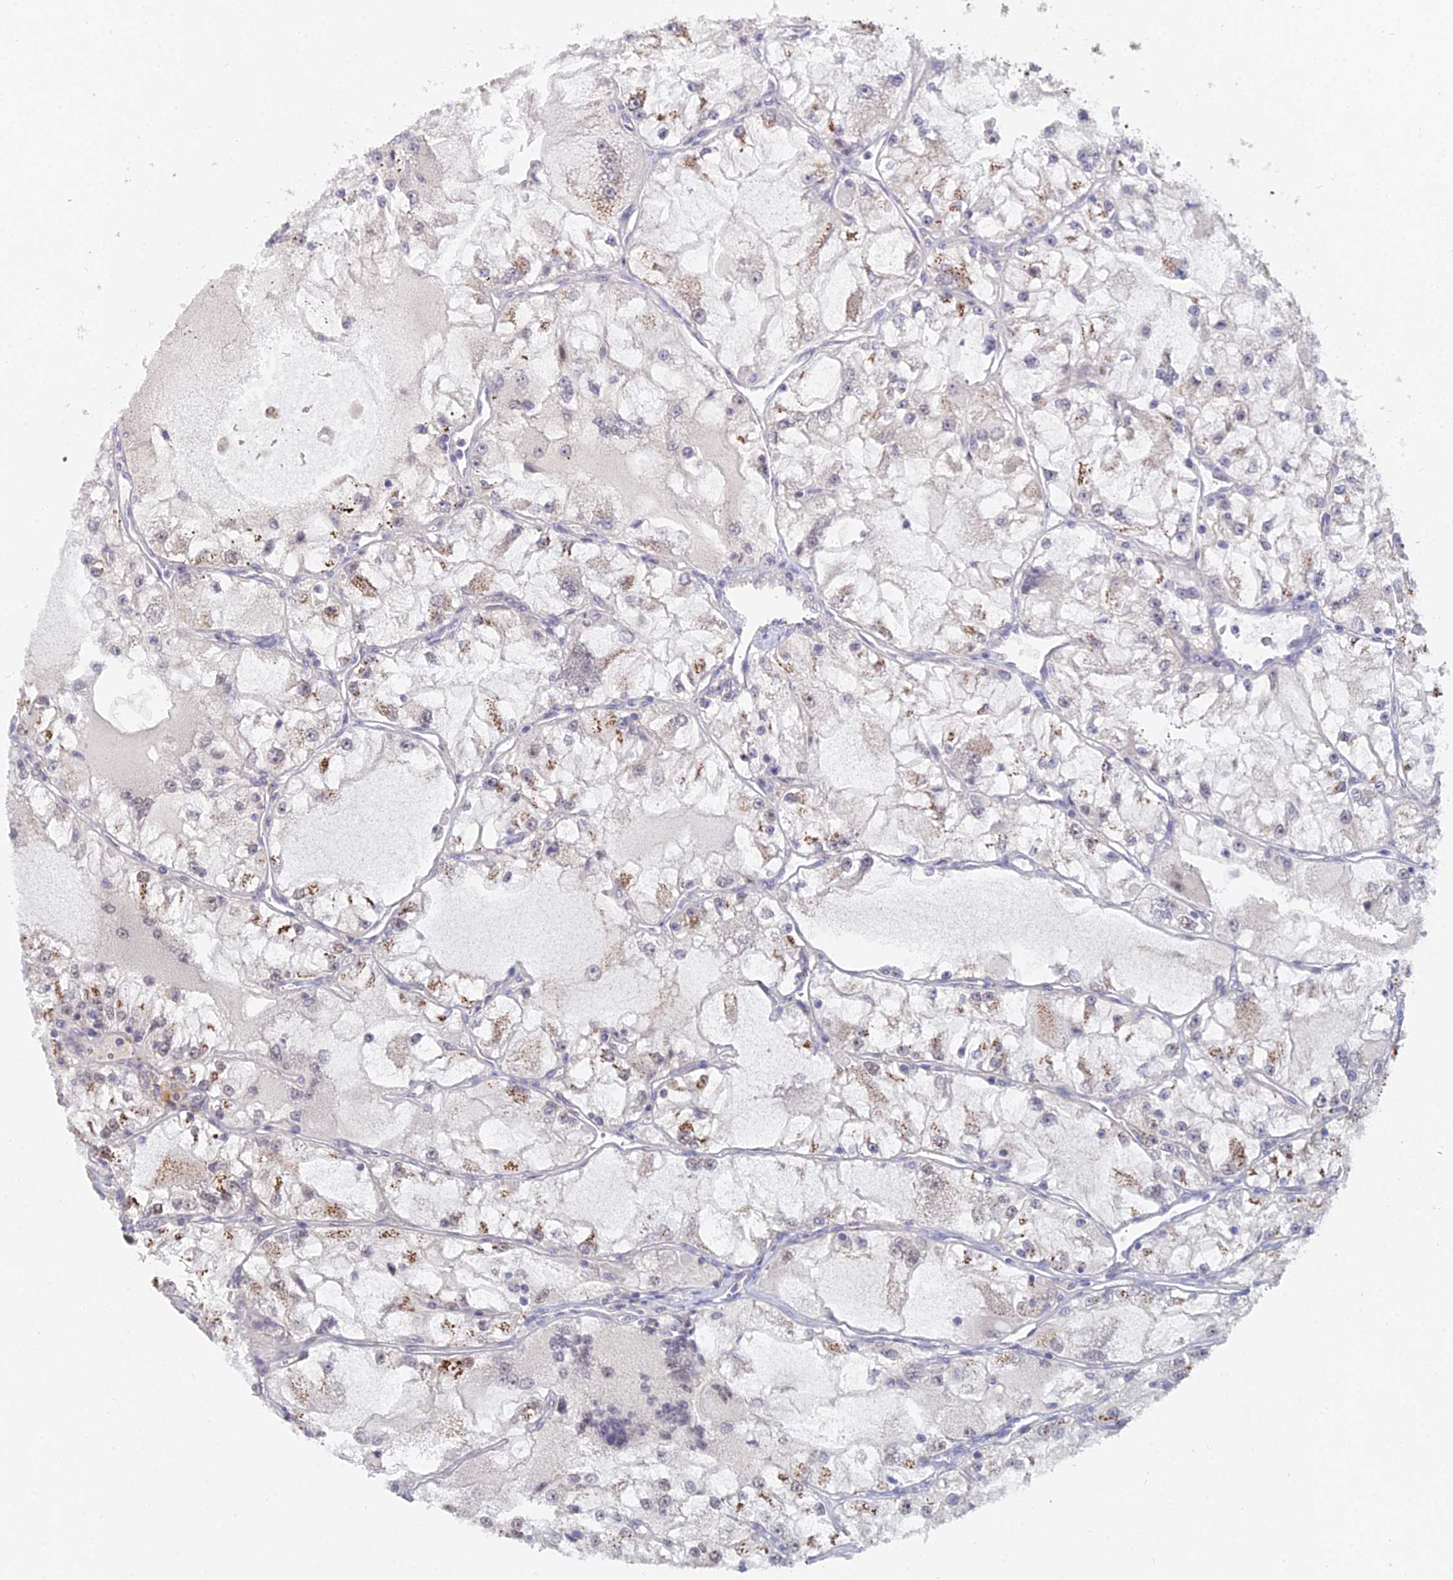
{"staining": {"intensity": "moderate", "quantity": "<25%", "location": "cytoplasmic/membranous"}, "tissue": "renal cancer", "cell_type": "Tumor cells", "image_type": "cancer", "snomed": [{"axis": "morphology", "description": "Adenocarcinoma, NOS"}, {"axis": "topography", "description": "Kidney"}], "caption": "A photomicrograph of adenocarcinoma (renal) stained for a protein shows moderate cytoplasmic/membranous brown staining in tumor cells.", "gene": "THOC3", "patient": {"sex": "female", "age": 72}}